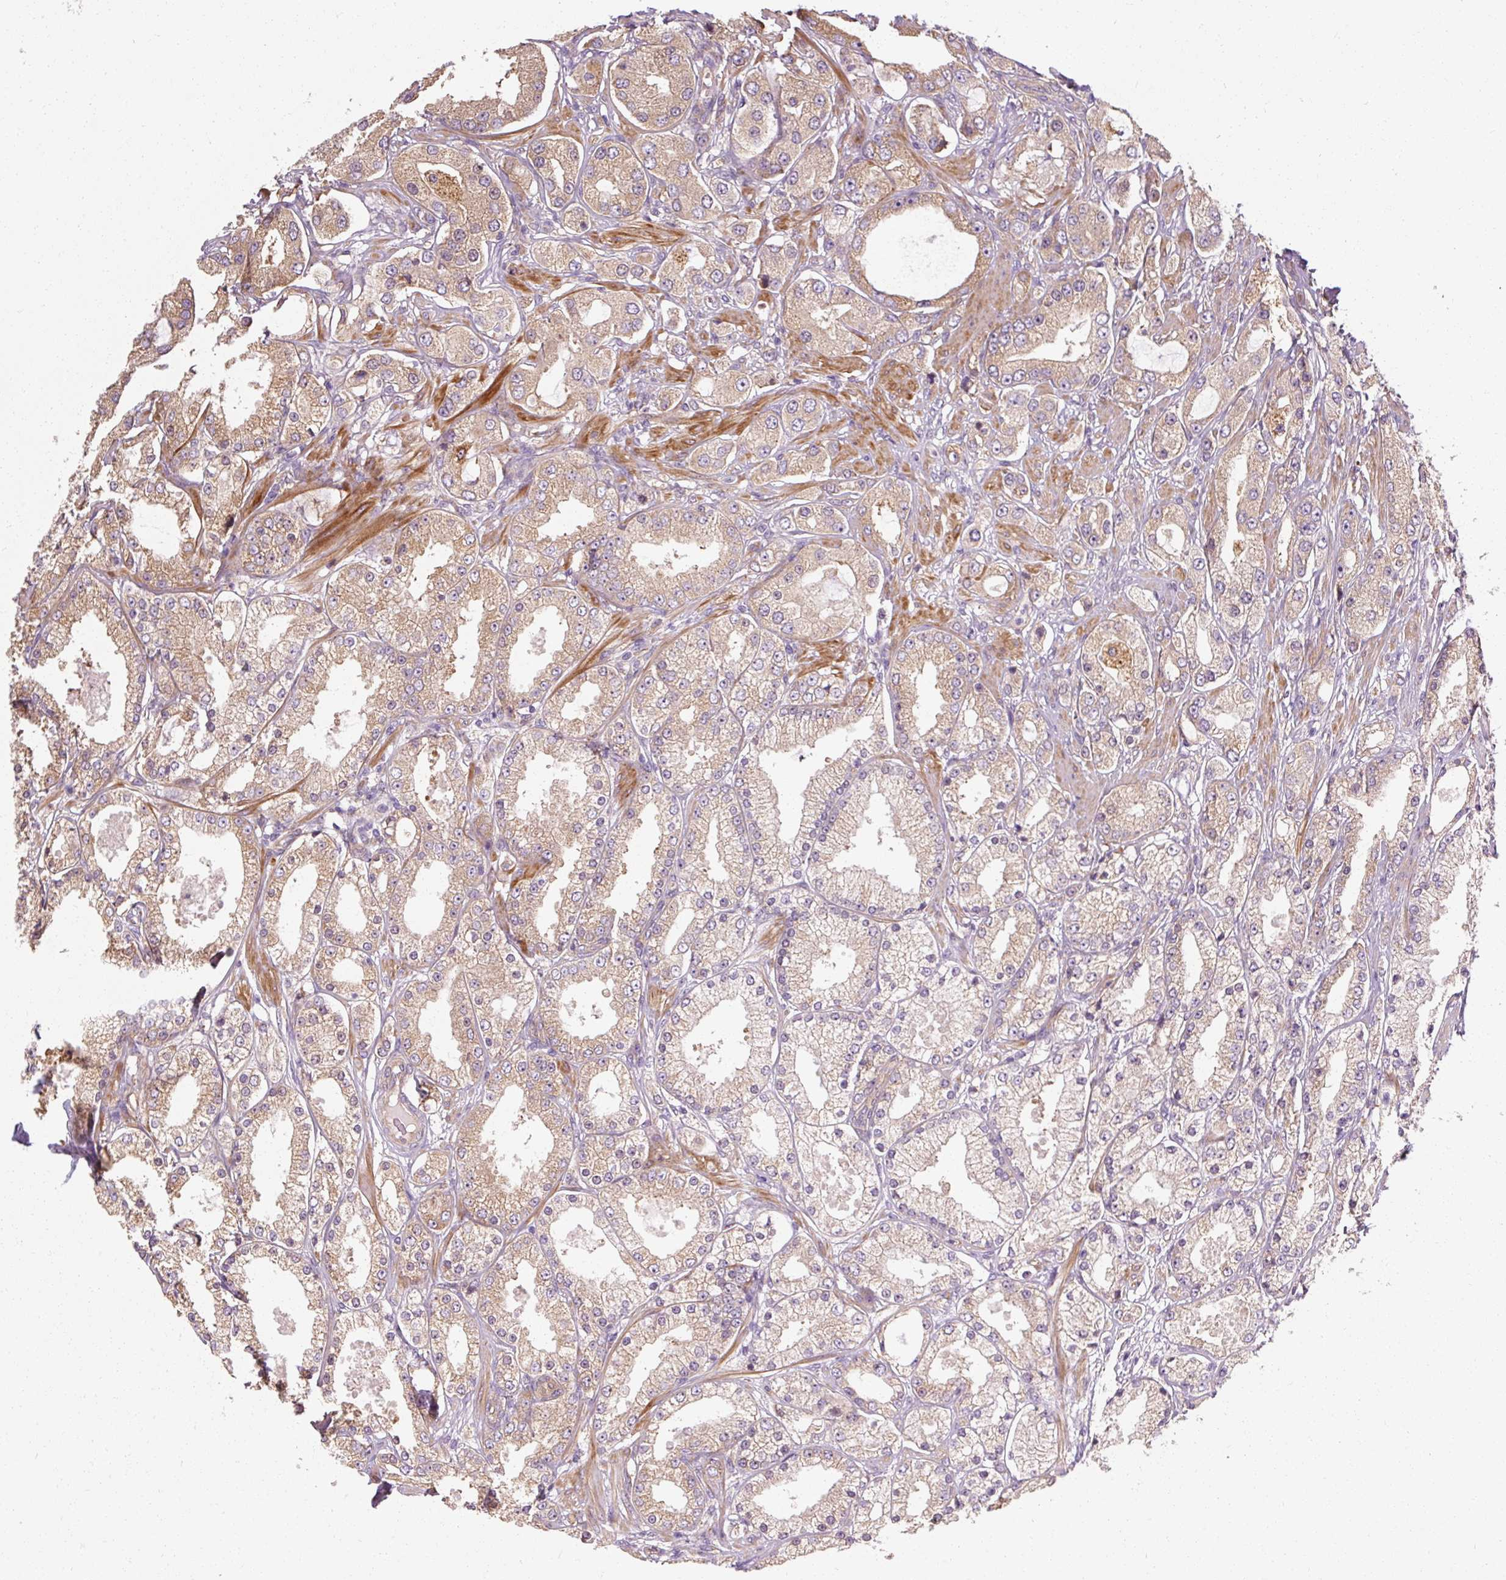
{"staining": {"intensity": "weak", "quantity": "25%-75%", "location": "cytoplasmic/membranous"}, "tissue": "prostate cancer", "cell_type": "Tumor cells", "image_type": "cancer", "snomed": [{"axis": "morphology", "description": "Adenocarcinoma, High grade"}, {"axis": "topography", "description": "Prostate"}], "caption": "There is low levels of weak cytoplasmic/membranous positivity in tumor cells of prostate cancer, as demonstrated by immunohistochemical staining (brown color).", "gene": "TBC1D4", "patient": {"sex": "male", "age": 68}}